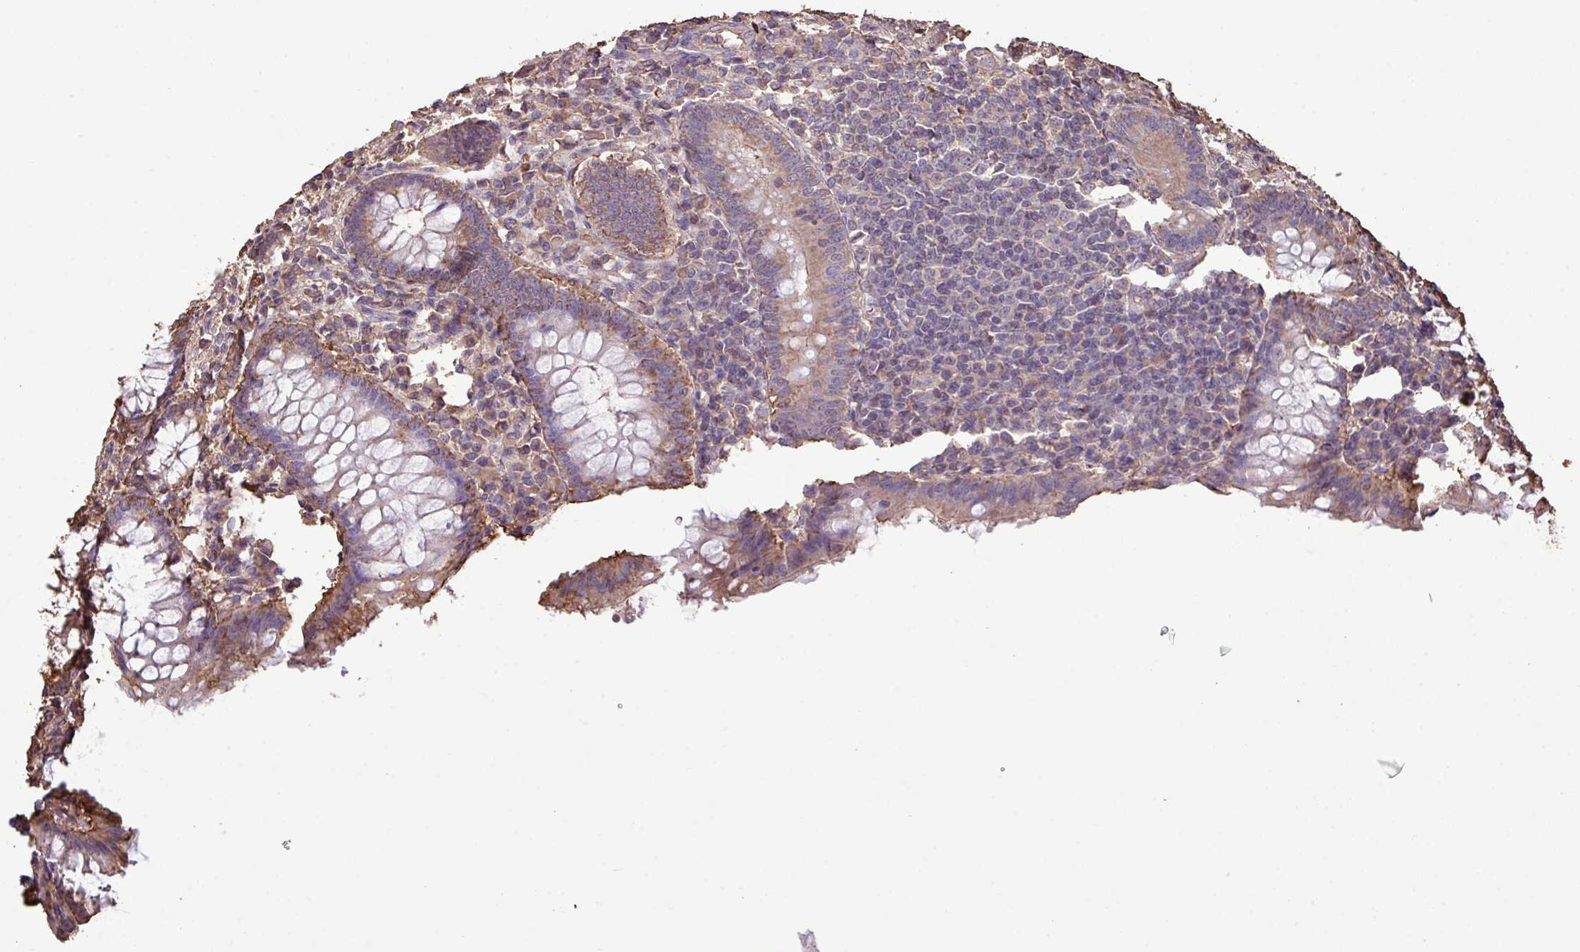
{"staining": {"intensity": "moderate", "quantity": ">75%", "location": "cytoplasmic/membranous"}, "tissue": "appendix", "cell_type": "Glandular cells", "image_type": "normal", "snomed": [{"axis": "morphology", "description": "Normal tissue, NOS"}, {"axis": "topography", "description": "Appendix"}], "caption": "Brown immunohistochemical staining in normal appendix shows moderate cytoplasmic/membranous expression in about >75% of glandular cells.", "gene": "CAMK2A", "patient": {"sex": "male", "age": 83}}